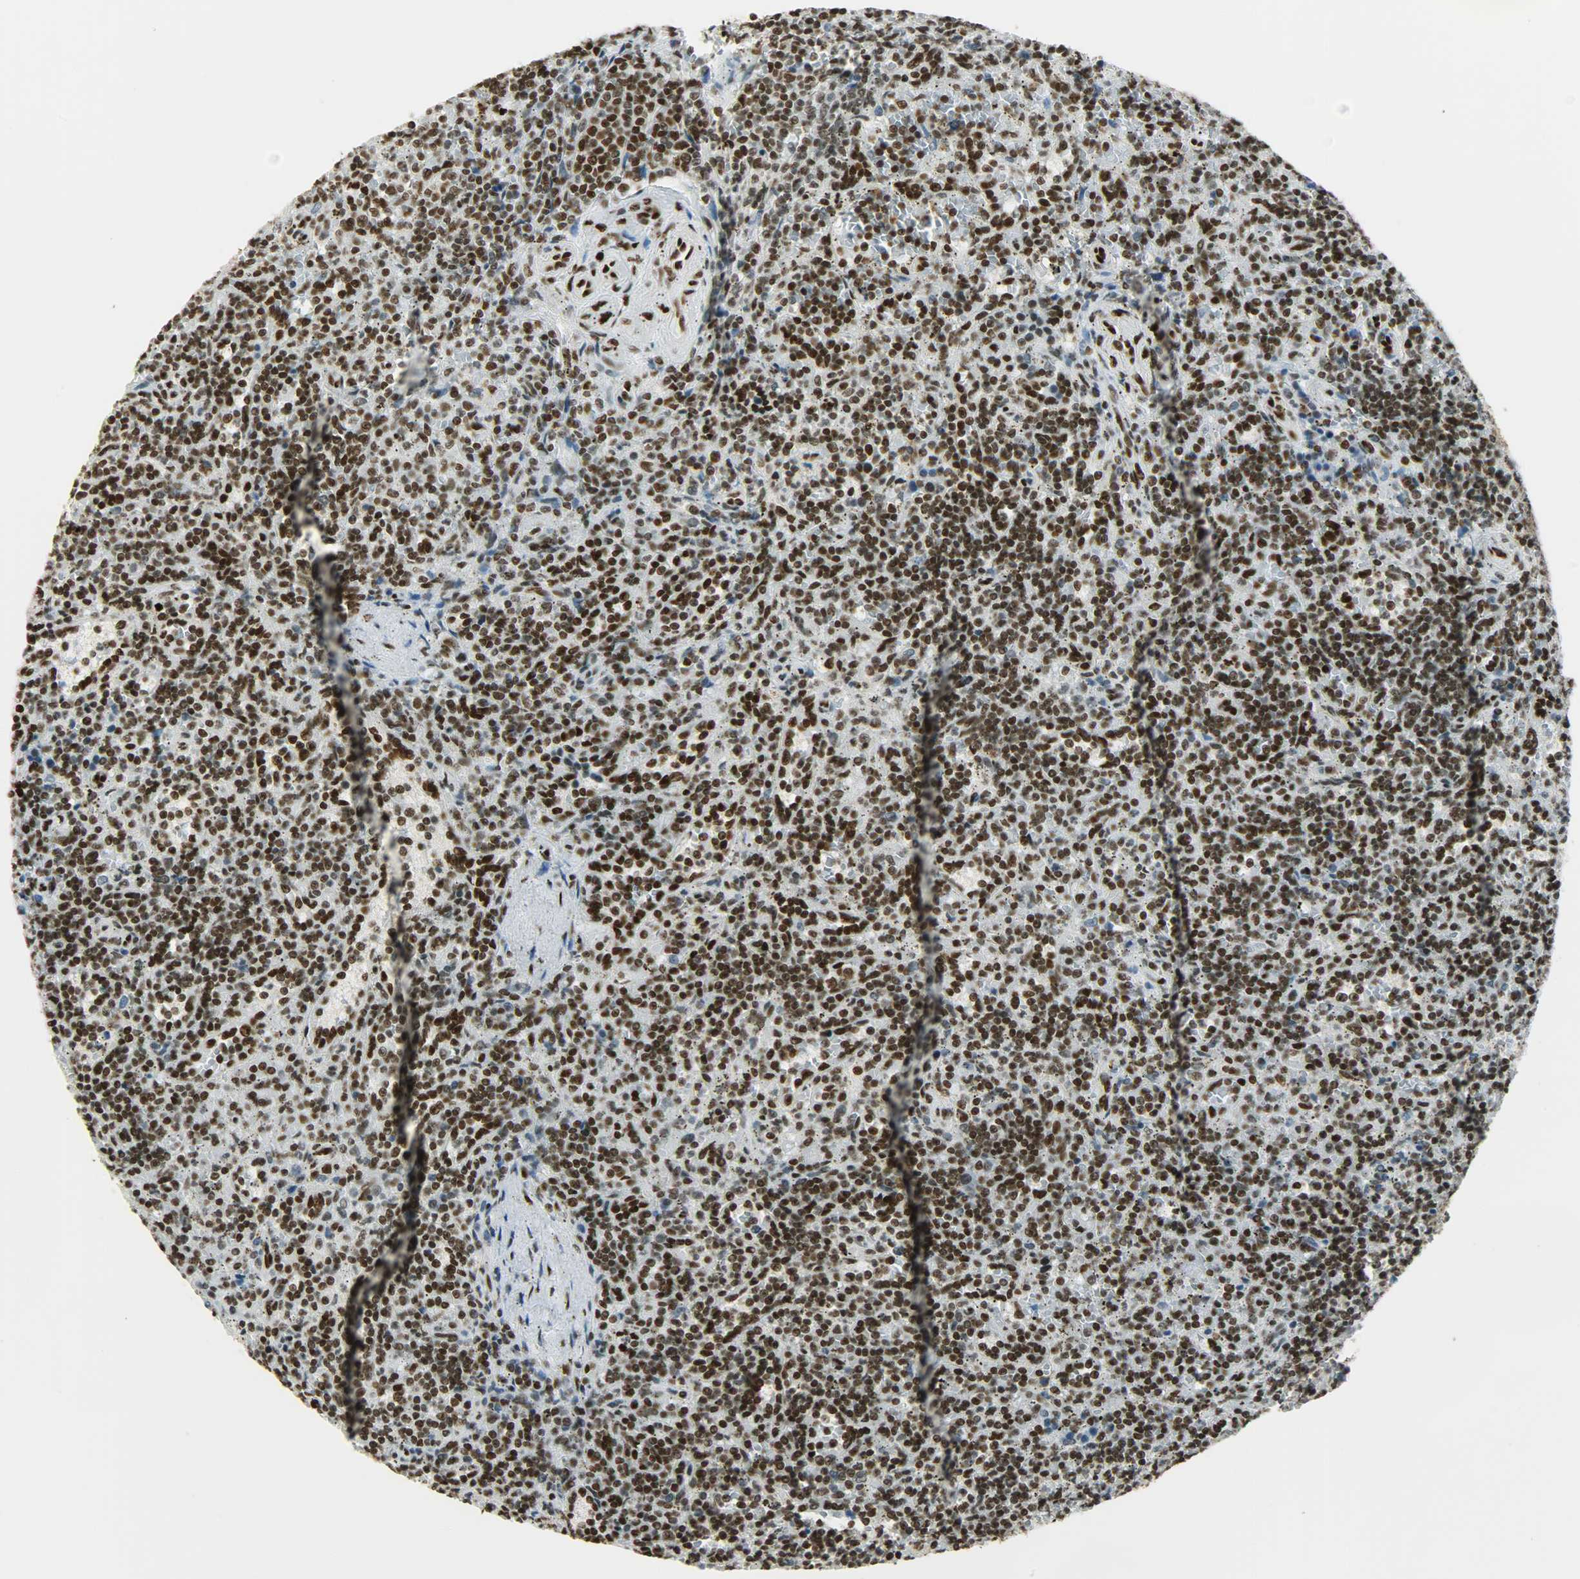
{"staining": {"intensity": "strong", "quantity": ">75%", "location": "nuclear"}, "tissue": "lymphoma", "cell_type": "Tumor cells", "image_type": "cancer", "snomed": [{"axis": "morphology", "description": "Malignant lymphoma, non-Hodgkin's type, Low grade"}, {"axis": "topography", "description": "Spleen"}], "caption": "Tumor cells demonstrate strong nuclear expression in approximately >75% of cells in lymphoma.", "gene": "MYEF2", "patient": {"sex": "male", "age": 73}}